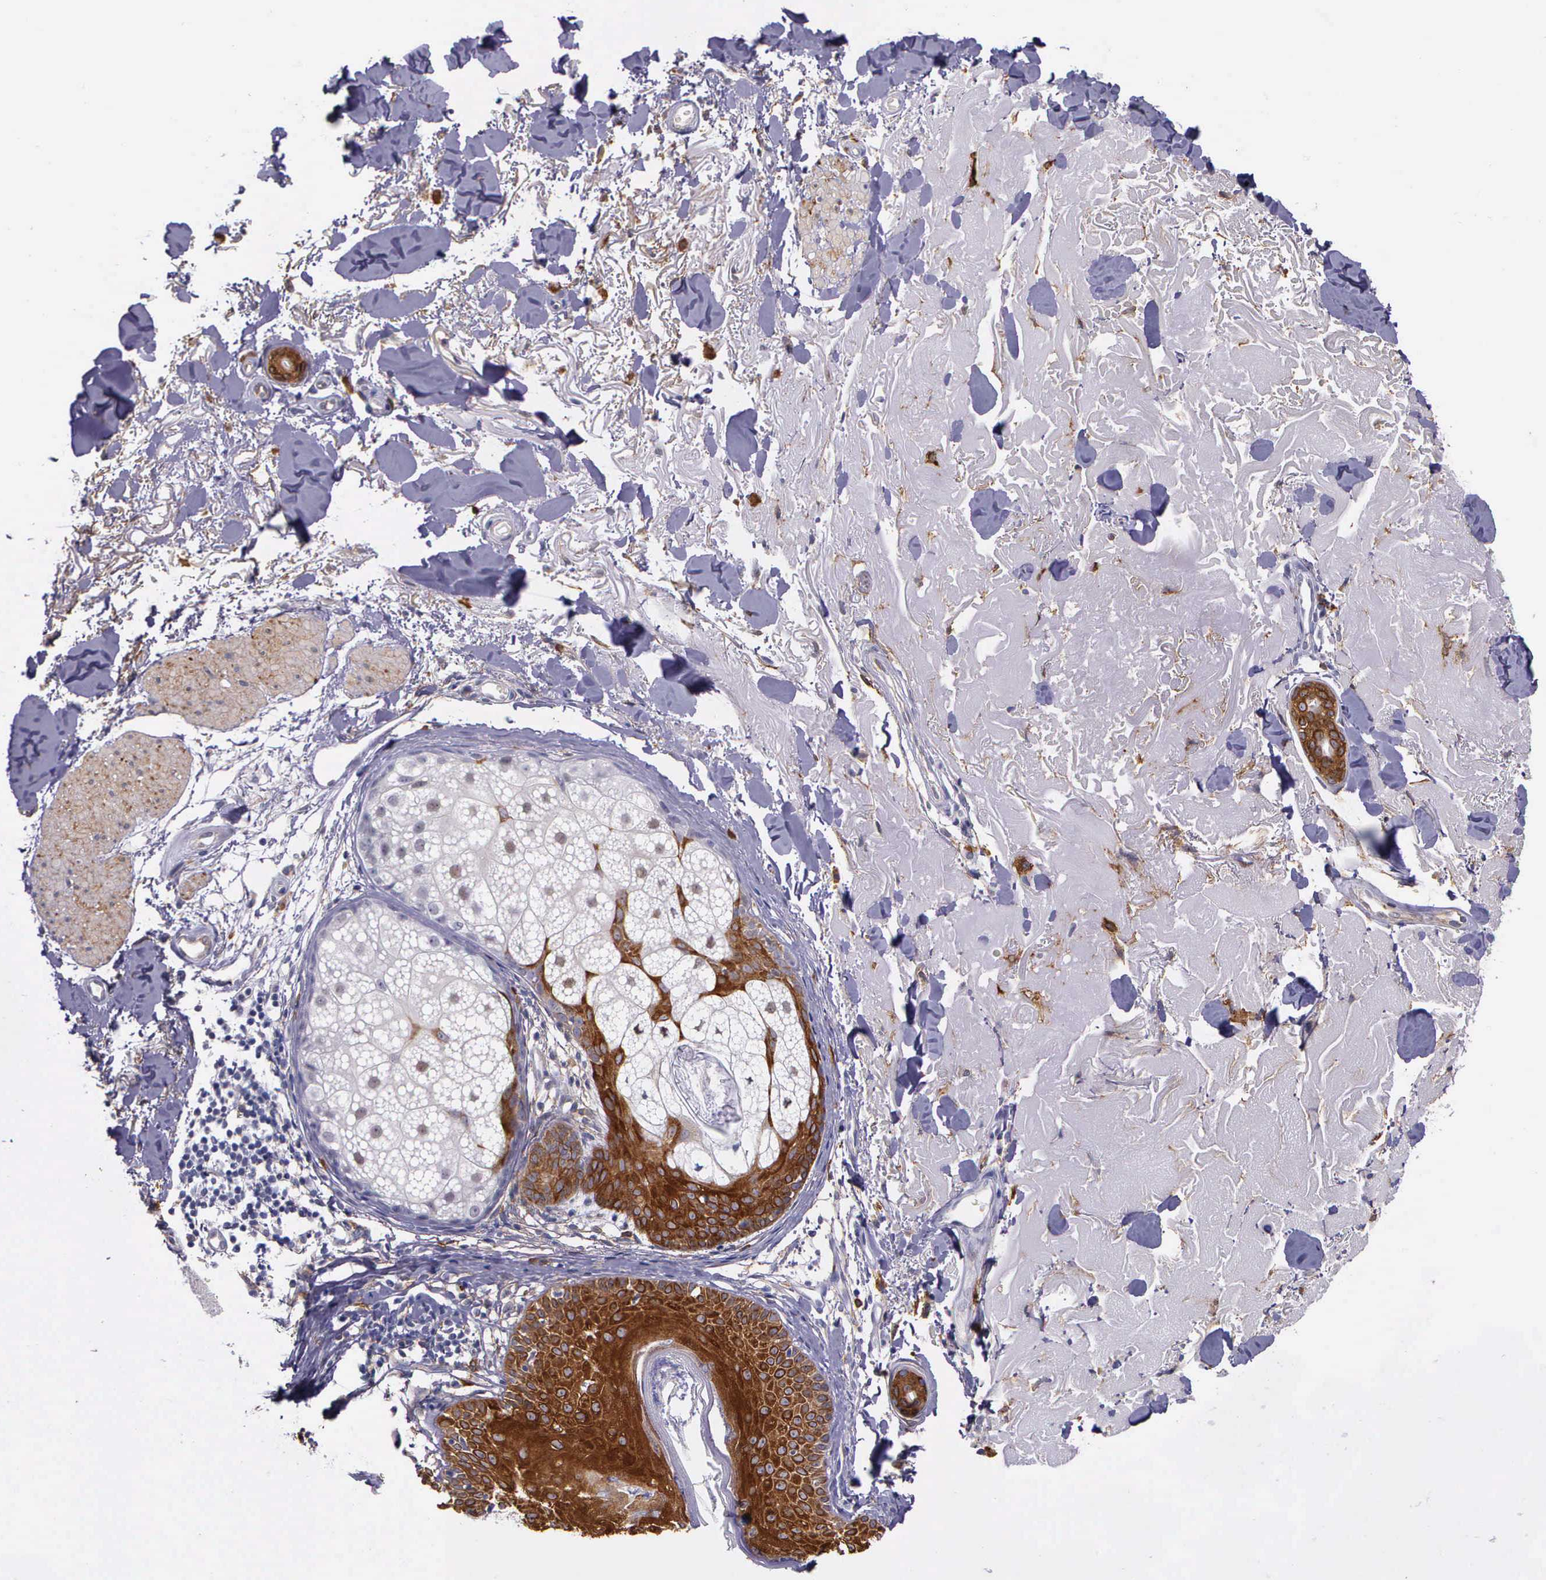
{"staining": {"intensity": "strong", "quantity": ">75%", "location": "cytoplasmic/membranous"}, "tissue": "skin", "cell_type": "Fibroblasts", "image_type": "normal", "snomed": [{"axis": "morphology", "description": "Normal tissue, NOS"}, {"axis": "topography", "description": "Skin"}], "caption": "This is an image of IHC staining of unremarkable skin, which shows strong staining in the cytoplasmic/membranous of fibroblasts.", "gene": "AHNAK2", "patient": {"sex": "male", "age": 86}}